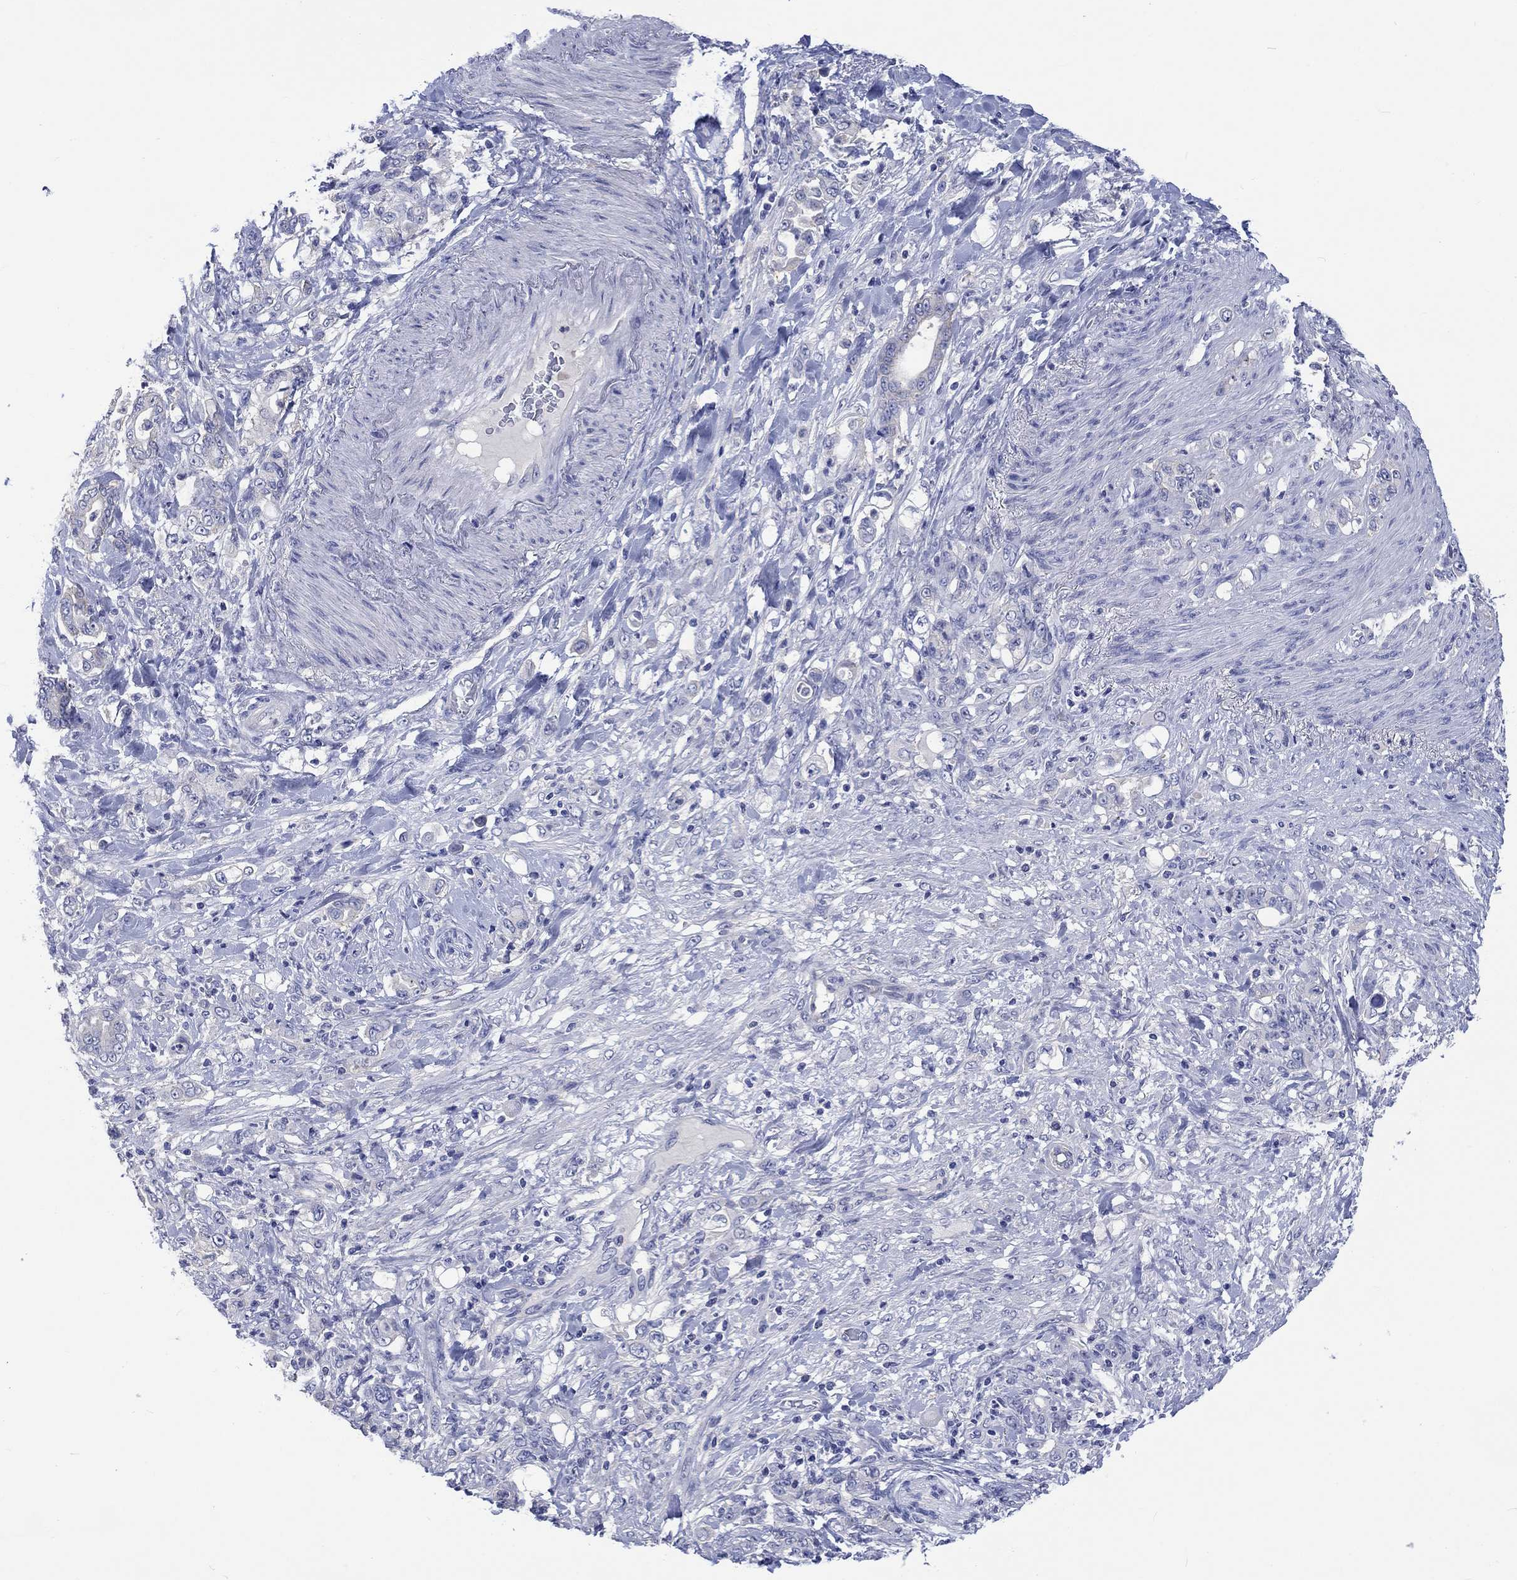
{"staining": {"intensity": "negative", "quantity": "none", "location": "none"}, "tissue": "stomach cancer", "cell_type": "Tumor cells", "image_type": "cancer", "snomed": [{"axis": "morphology", "description": "Adenocarcinoma, NOS"}, {"axis": "topography", "description": "Stomach"}], "caption": "Stomach adenocarcinoma was stained to show a protein in brown. There is no significant staining in tumor cells.", "gene": "TOMM20L", "patient": {"sex": "female", "age": 79}}